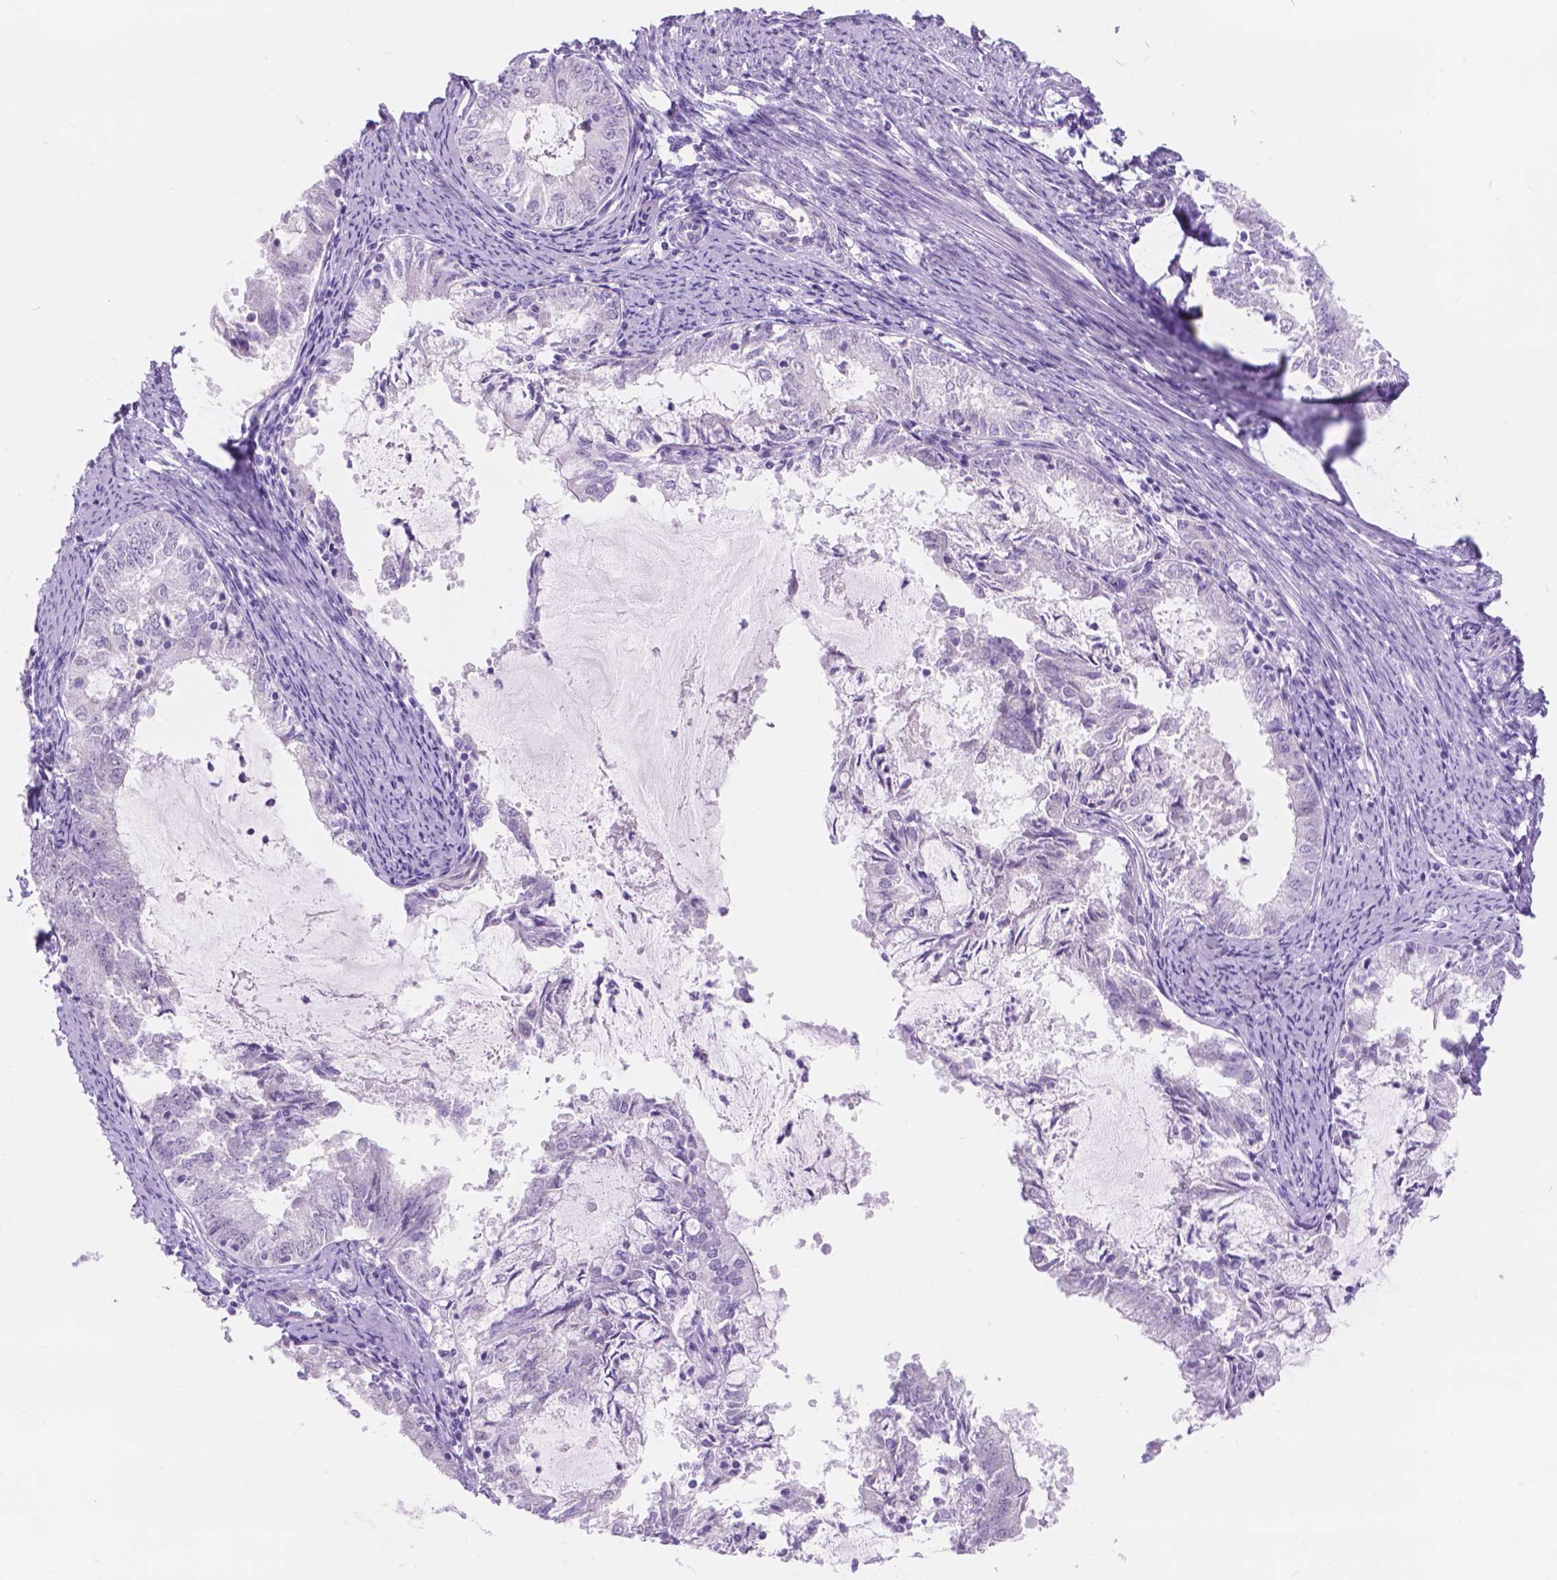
{"staining": {"intensity": "negative", "quantity": "none", "location": "none"}, "tissue": "endometrial cancer", "cell_type": "Tumor cells", "image_type": "cancer", "snomed": [{"axis": "morphology", "description": "Adenocarcinoma, NOS"}, {"axis": "topography", "description": "Endometrium"}], "caption": "Human endometrial cancer stained for a protein using immunohistochemistry (IHC) reveals no expression in tumor cells.", "gene": "DCC", "patient": {"sex": "female", "age": 57}}